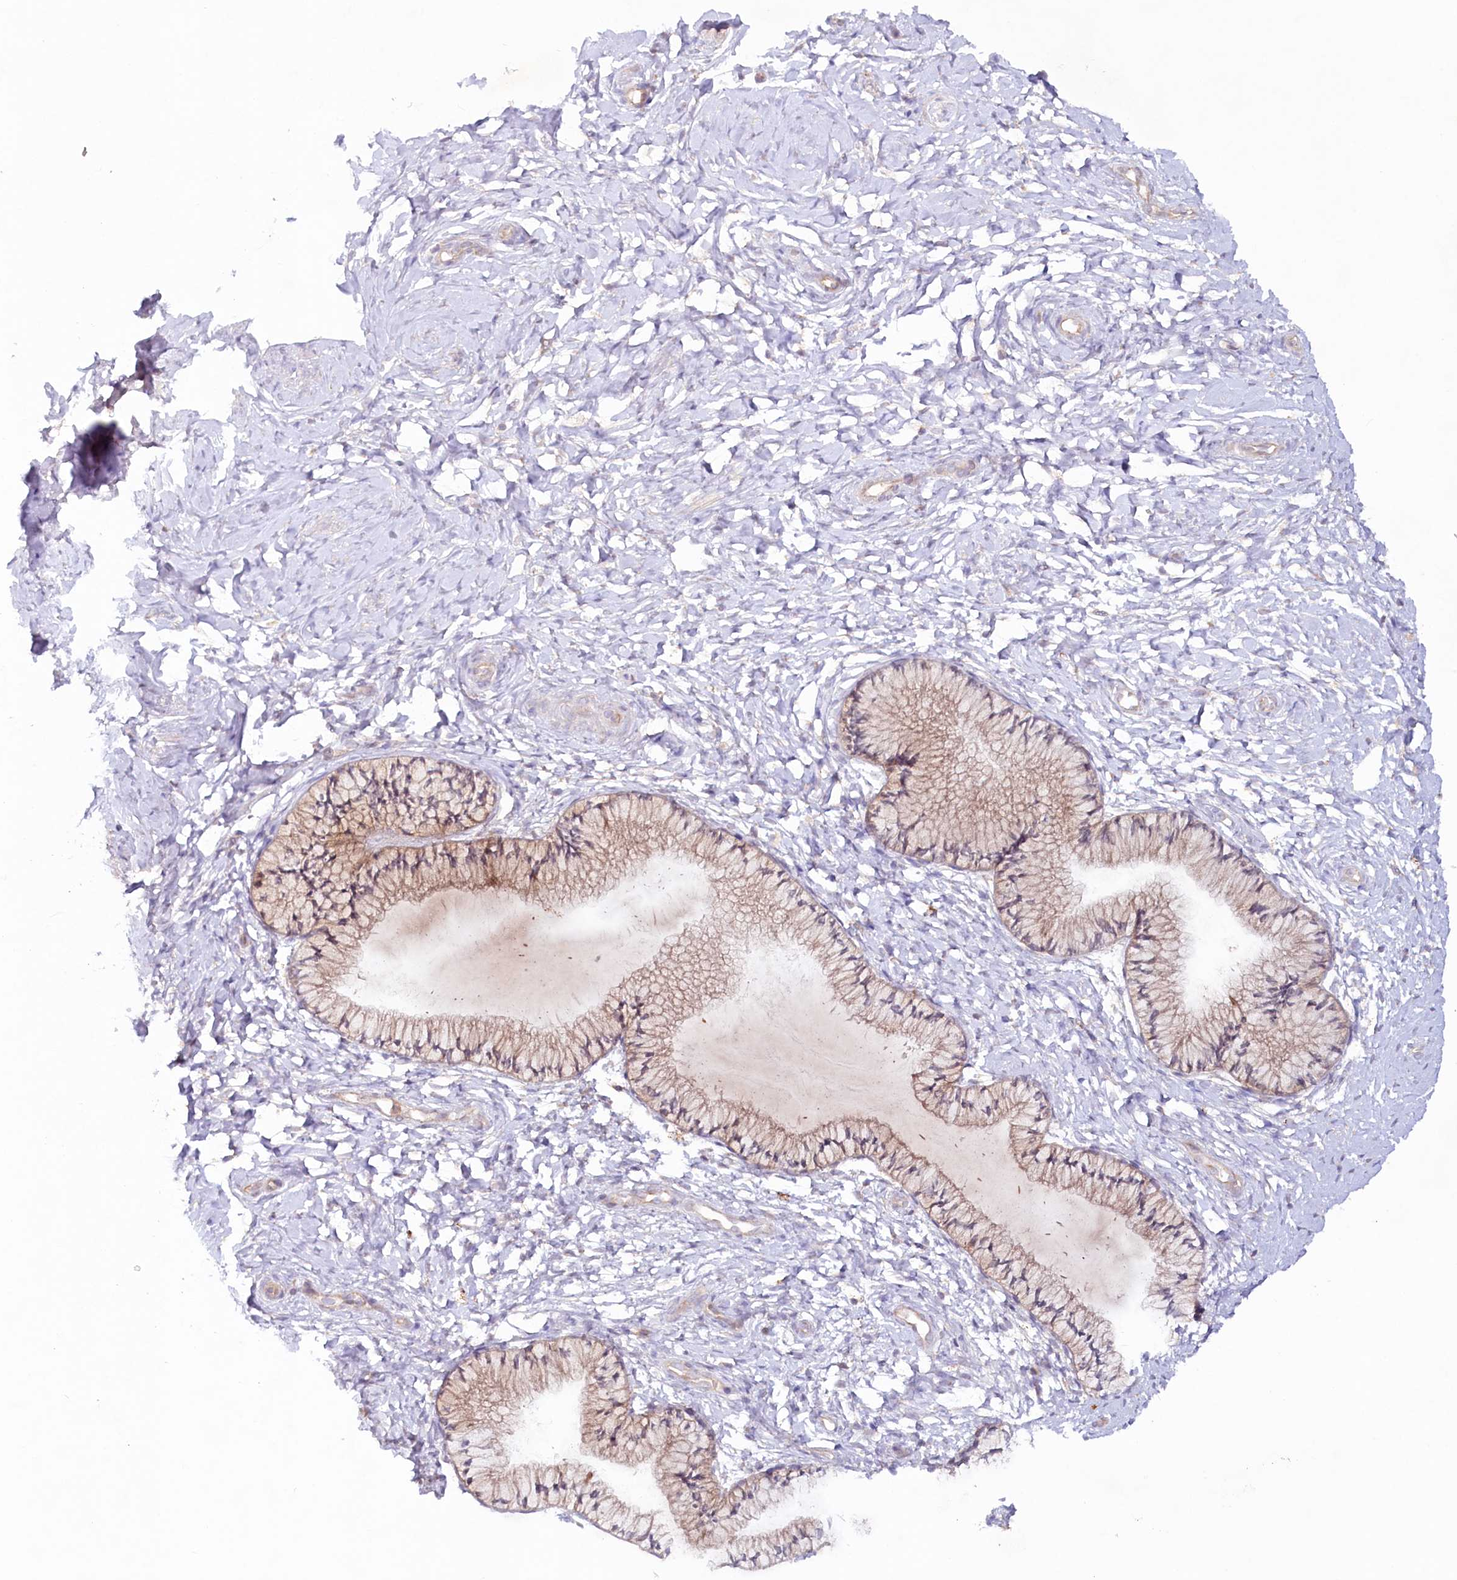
{"staining": {"intensity": "moderate", "quantity": ">75%", "location": "cytoplasmic/membranous"}, "tissue": "cervix", "cell_type": "Glandular cells", "image_type": "normal", "snomed": [{"axis": "morphology", "description": "Normal tissue, NOS"}, {"axis": "topography", "description": "Cervix"}], "caption": "Cervix stained with a brown dye displays moderate cytoplasmic/membranous positive positivity in approximately >75% of glandular cells.", "gene": "TNIP1", "patient": {"sex": "female", "age": 33}}